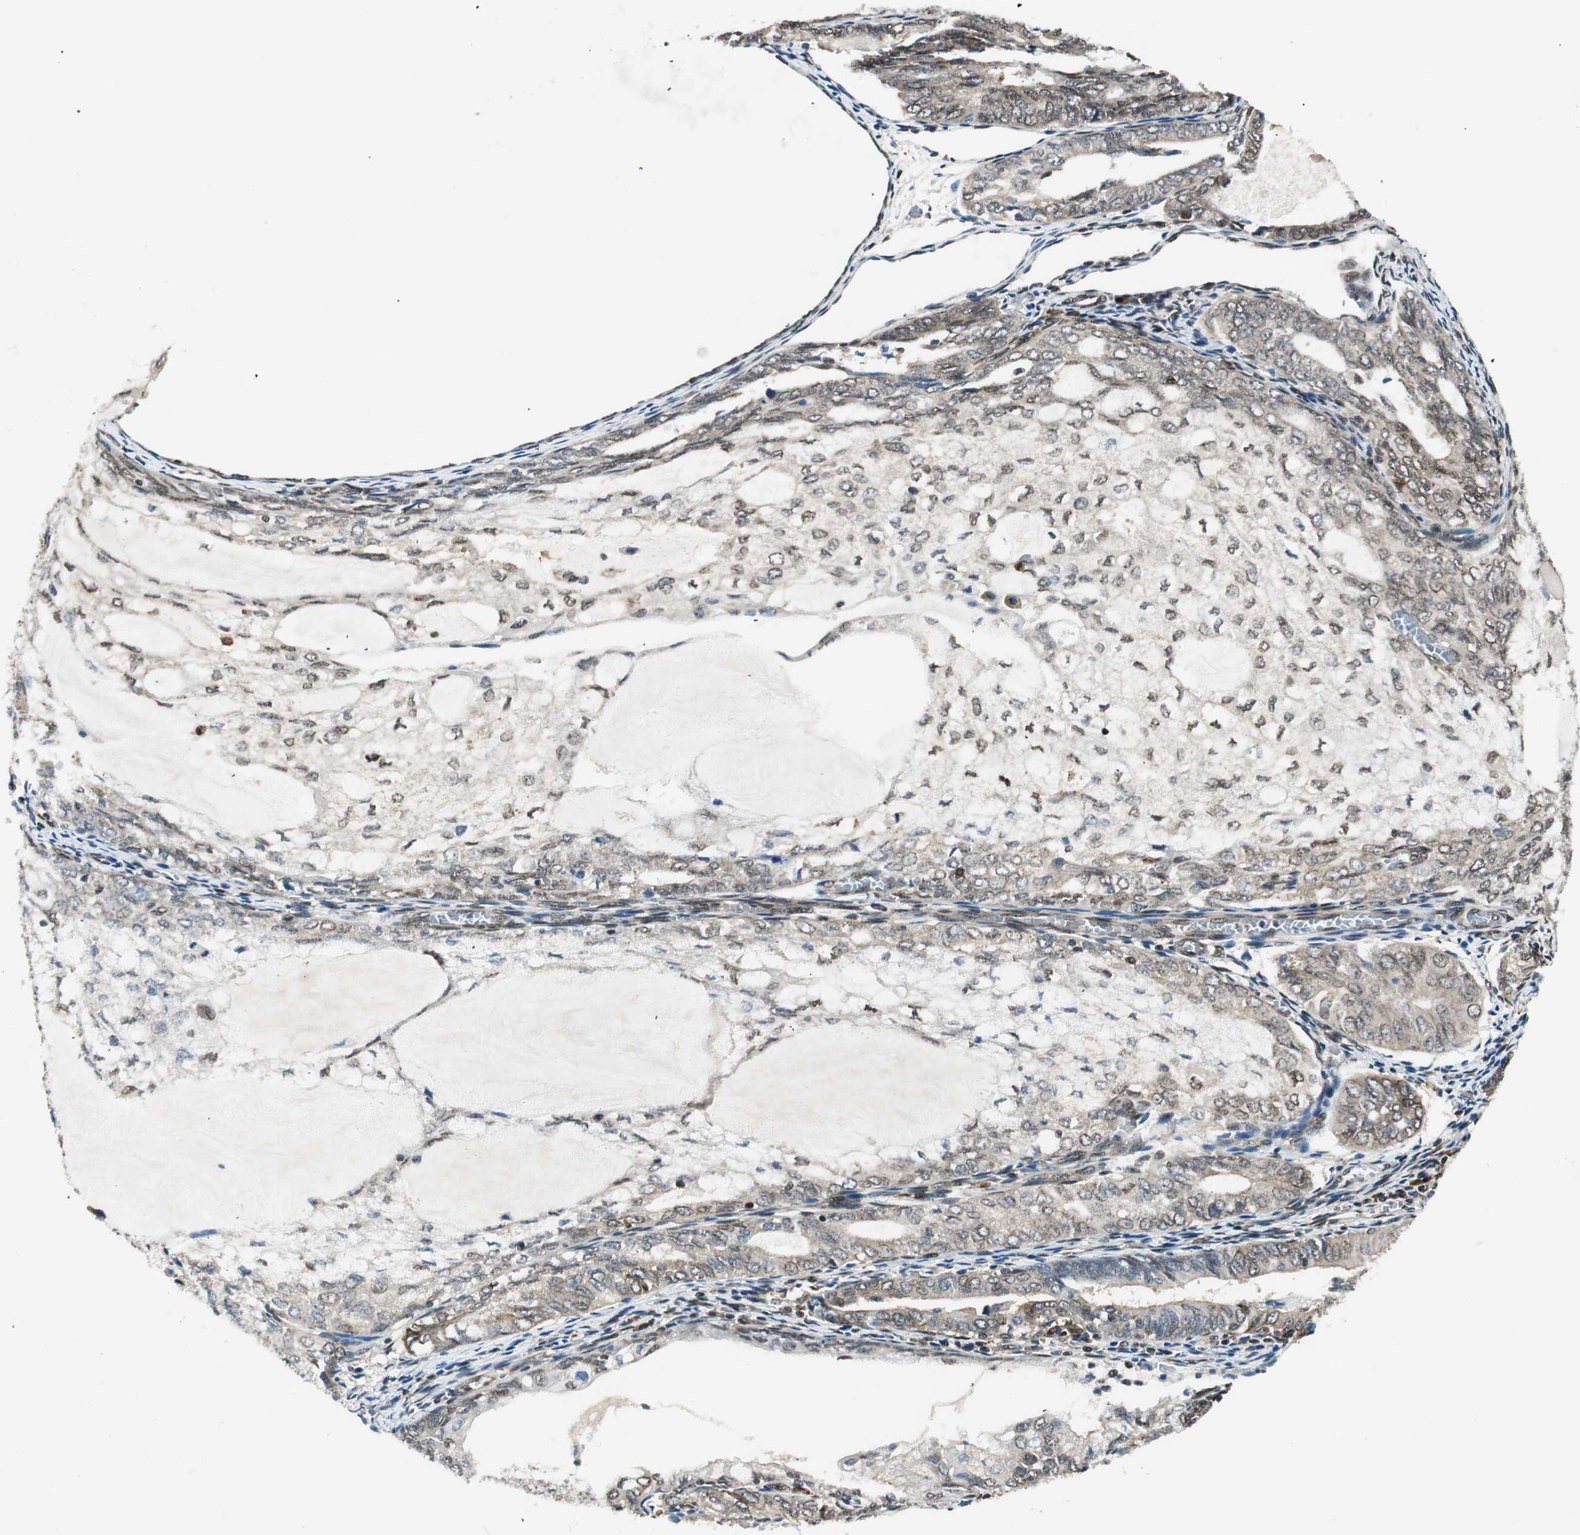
{"staining": {"intensity": "moderate", "quantity": "<25%", "location": "cytoplasmic/membranous,nuclear"}, "tissue": "endometrial cancer", "cell_type": "Tumor cells", "image_type": "cancer", "snomed": [{"axis": "morphology", "description": "Adenocarcinoma, NOS"}, {"axis": "topography", "description": "Endometrium"}], "caption": "Immunohistochemical staining of human endometrial adenocarcinoma displays low levels of moderate cytoplasmic/membranous and nuclear protein expression in about <25% of tumor cells.", "gene": "RING1", "patient": {"sex": "female", "age": 81}}